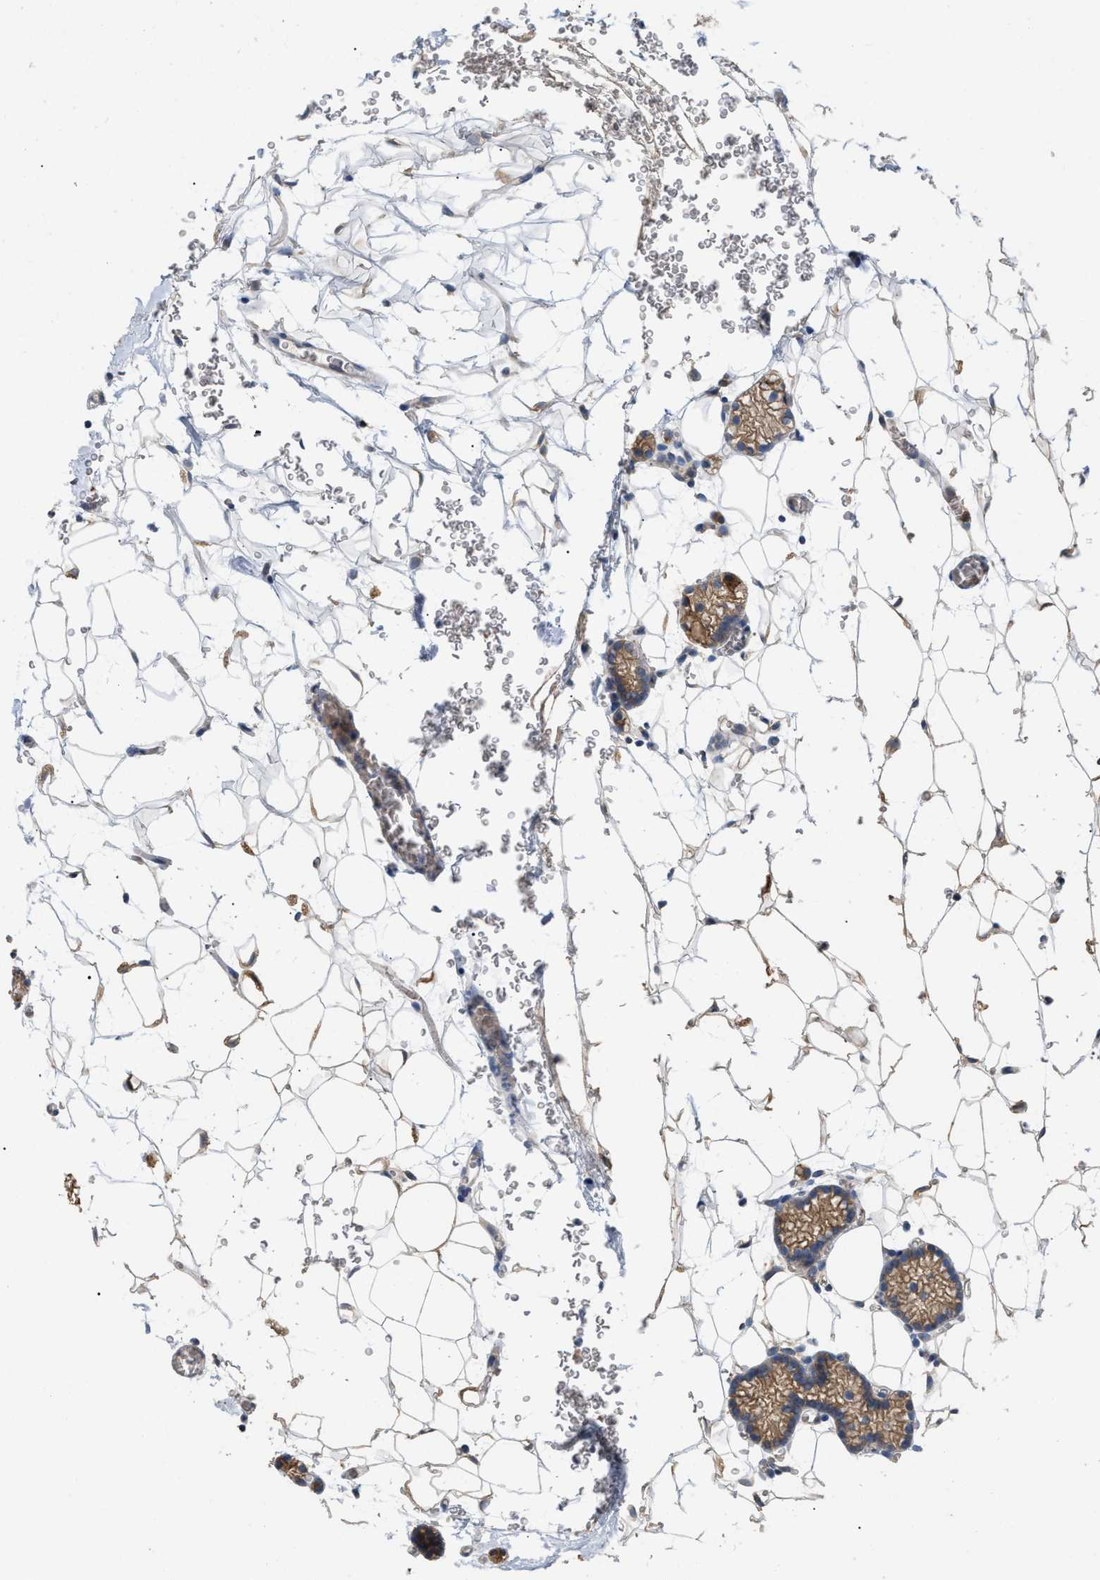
{"staining": {"intensity": "moderate", "quantity": ">75%", "location": "cytoplasmic/membranous"}, "tissue": "parathyroid gland", "cell_type": "Glandular cells", "image_type": "normal", "snomed": [{"axis": "morphology", "description": "Normal tissue, NOS"}, {"axis": "morphology", "description": "Adenoma, NOS"}, {"axis": "topography", "description": "Parathyroid gland"}], "caption": "Immunohistochemical staining of unremarkable parathyroid gland shows medium levels of moderate cytoplasmic/membranous staining in approximately >75% of glandular cells.", "gene": "DHX58", "patient": {"sex": "female", "age": 58}}